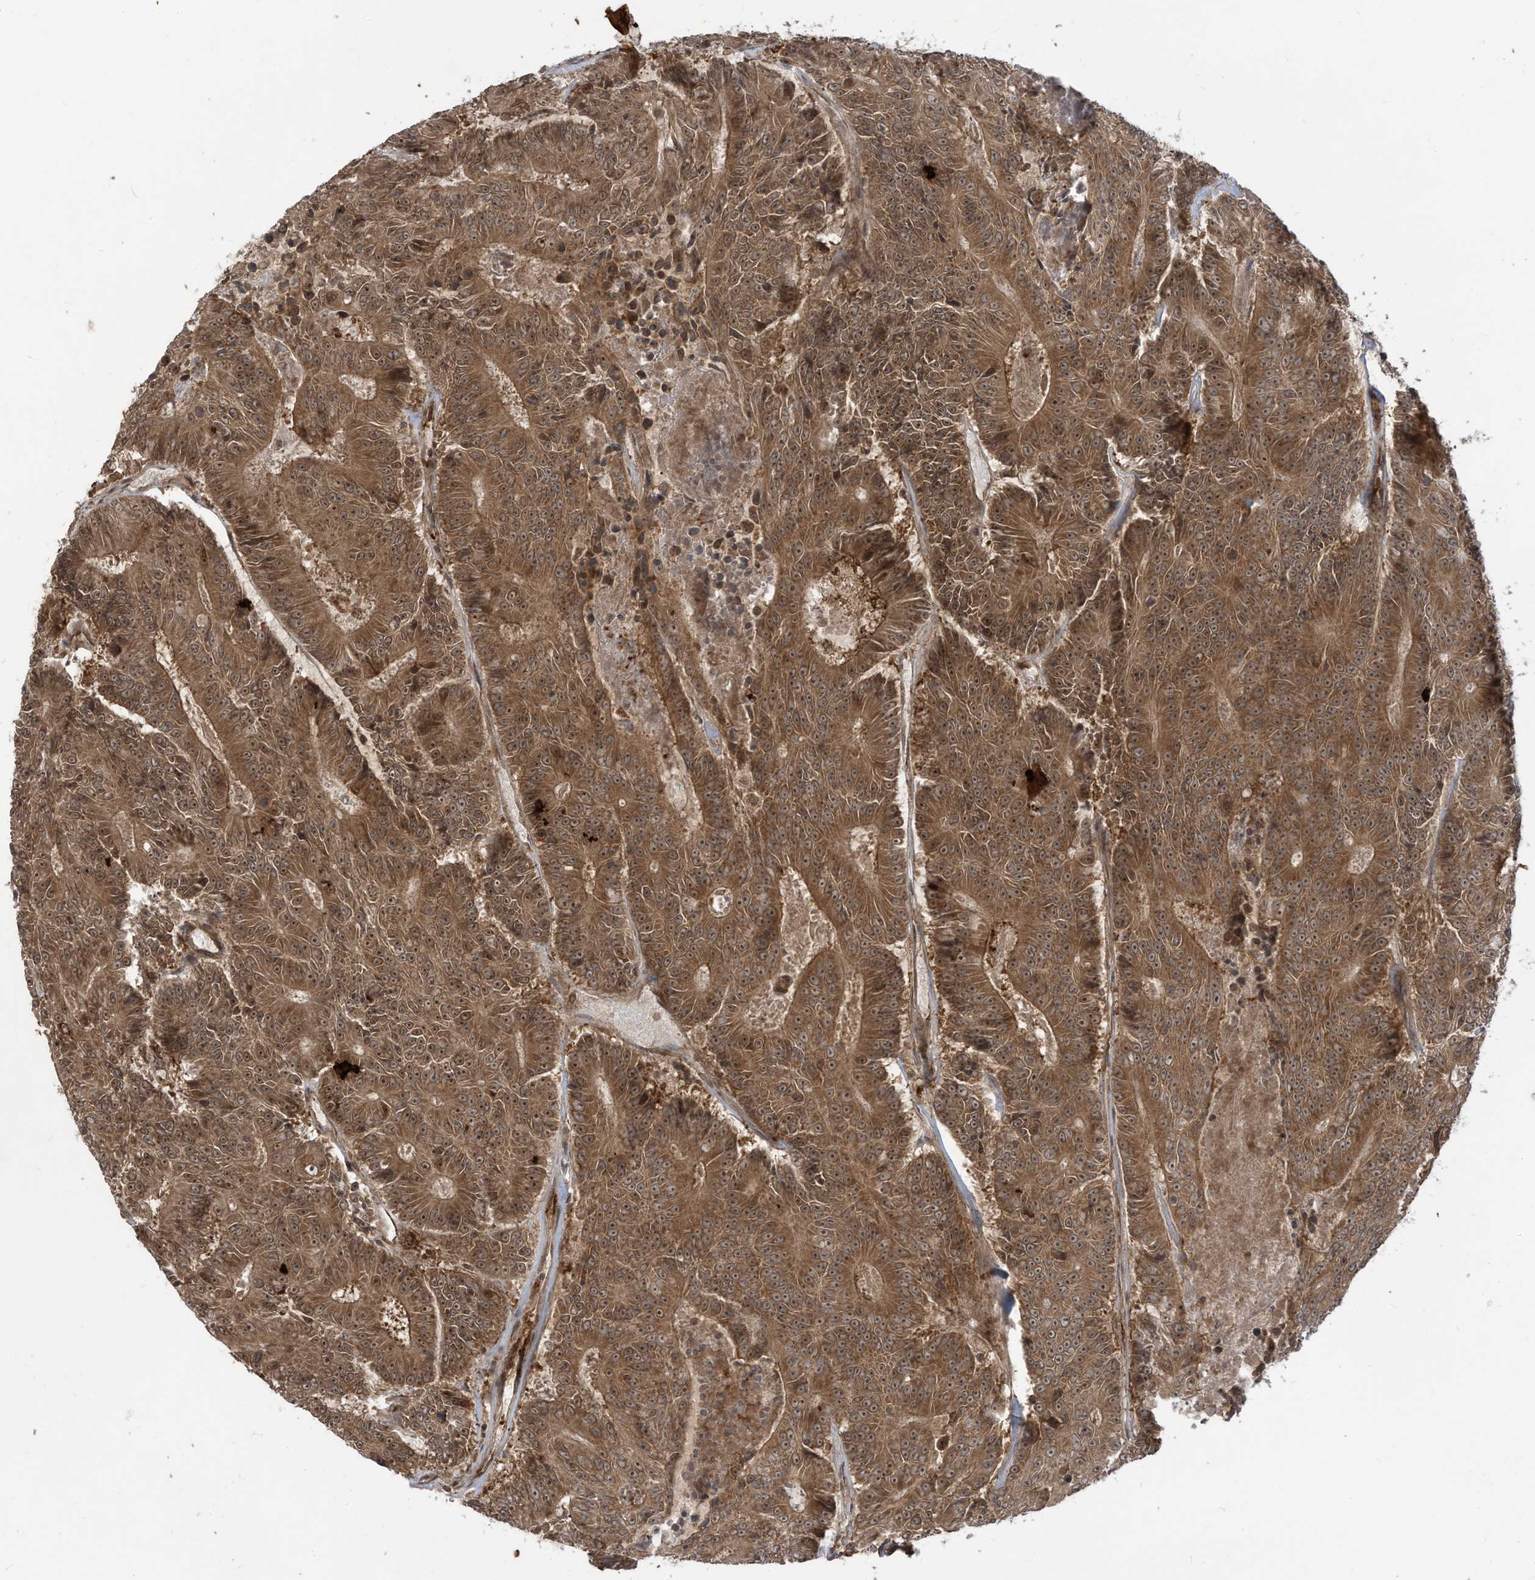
{"staining": {"intensity": "moderate", "quantity": ">75%", "location": "cytoplasmic/membranous,nuclear"}, "tissue": "colorectal cancer", "cell_type": "Tumor cells", "image_type": "cancer", "snomed": [{"axis": "morphology", "description": "Adenocarcinoma, NOS"}, {"axis": "topography", "description": "Colon"}], "caption": "Brown immunohistochemical staining in colorectal cancer (adenocarcinoma) reveals moderate cytoplasmic/membranous and nuclear expression in approximately >75% of tumor cells.", "gene": "TRIM67", "patient": {"sex": "male", "age": 83}}